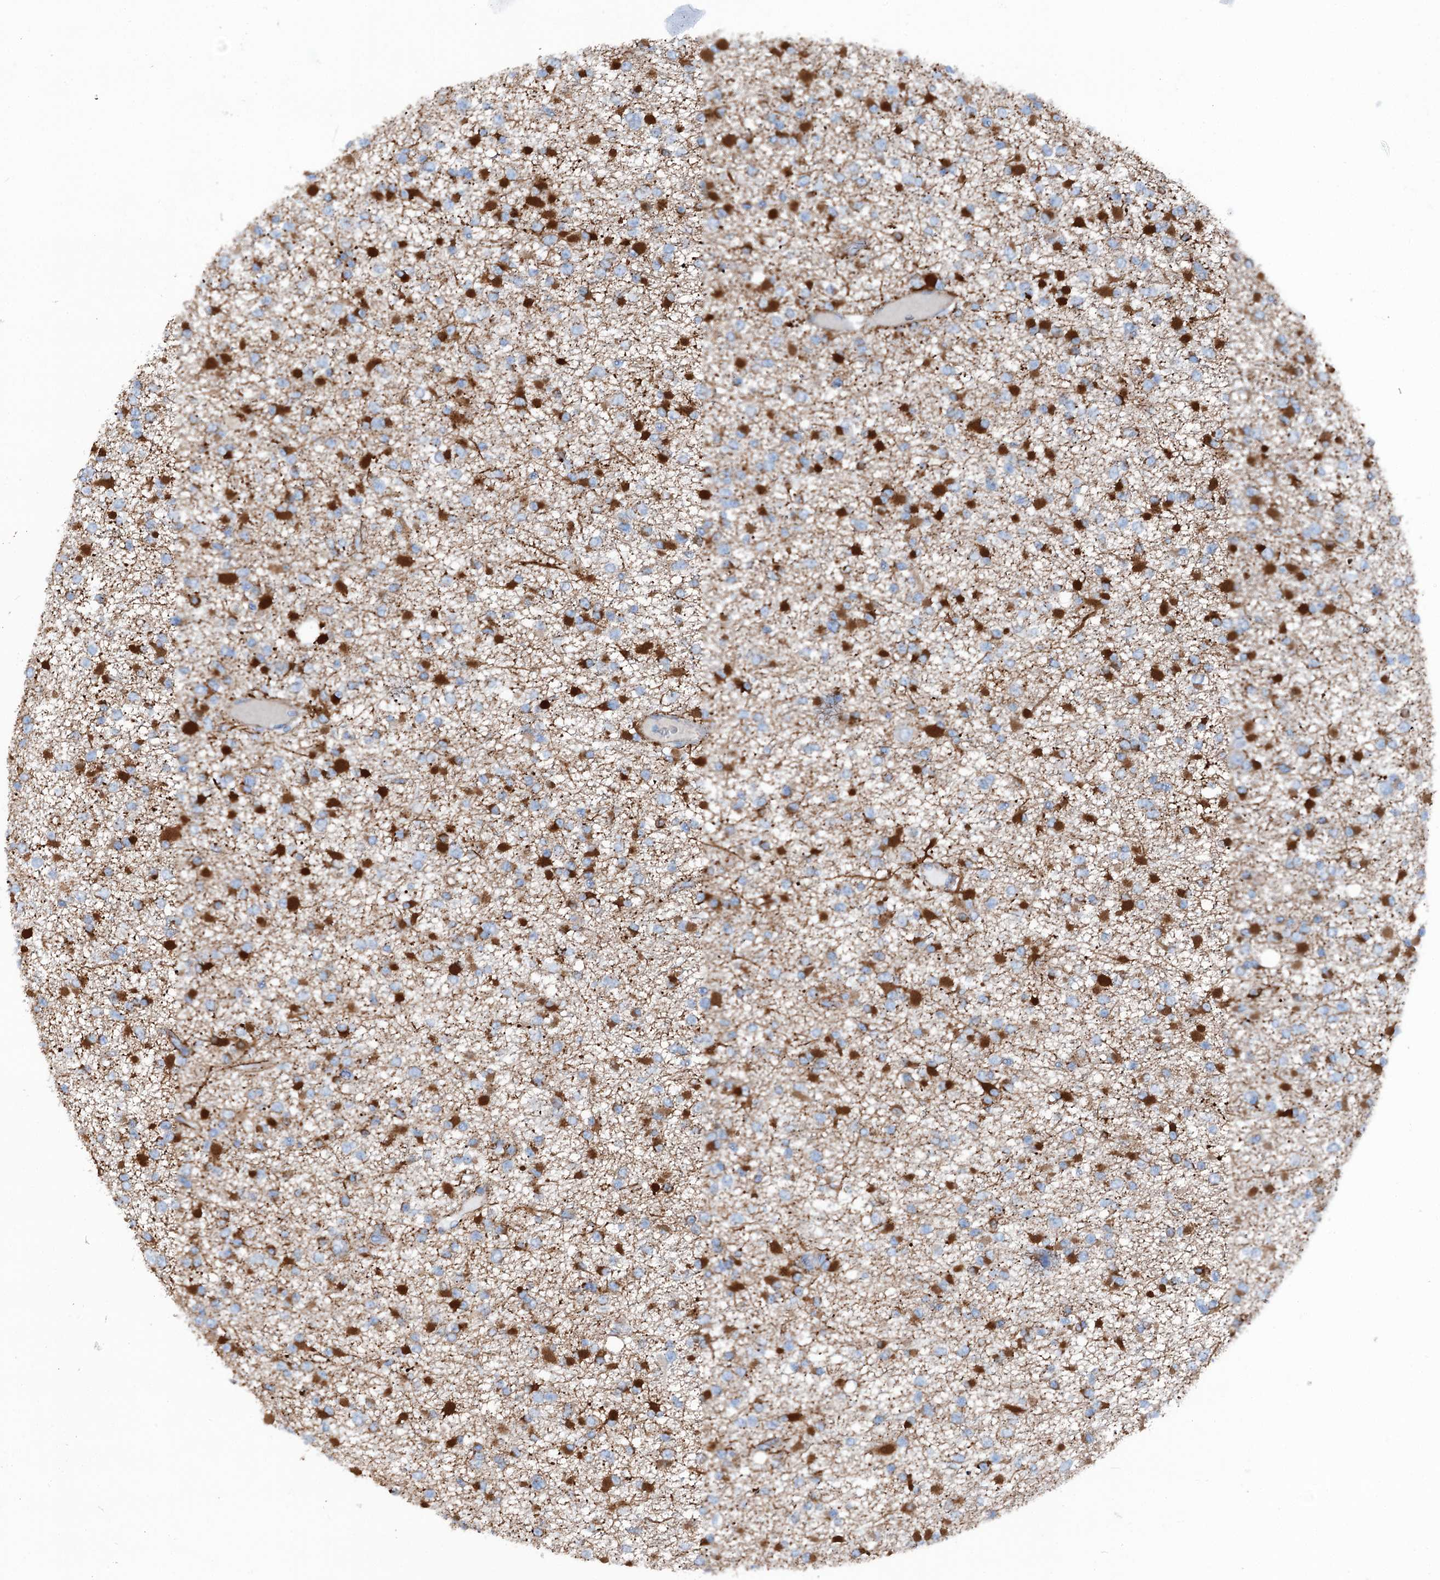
{"staining": {"intensity": "strong", "quantity": "25%-75%", "location": "cytoplasmic/membranous"}, "tissue": "glioma", "cell_type": "Tumor cells", "image_type": "cancer", "snomed": [{"axis": "morphology", "description": "Glioma, malignant, Low grade"}, {"axis": "topography", "description": "Brain"}], "caption": "Approximately 25%-75% of tumor cells in human glioma display strong cytoplasmic/membranous protein positivity as visualized by brown immunohistochemical staining.", "gene": "CALCOCO1", "patient": {"sex": "female", "age": 22}}